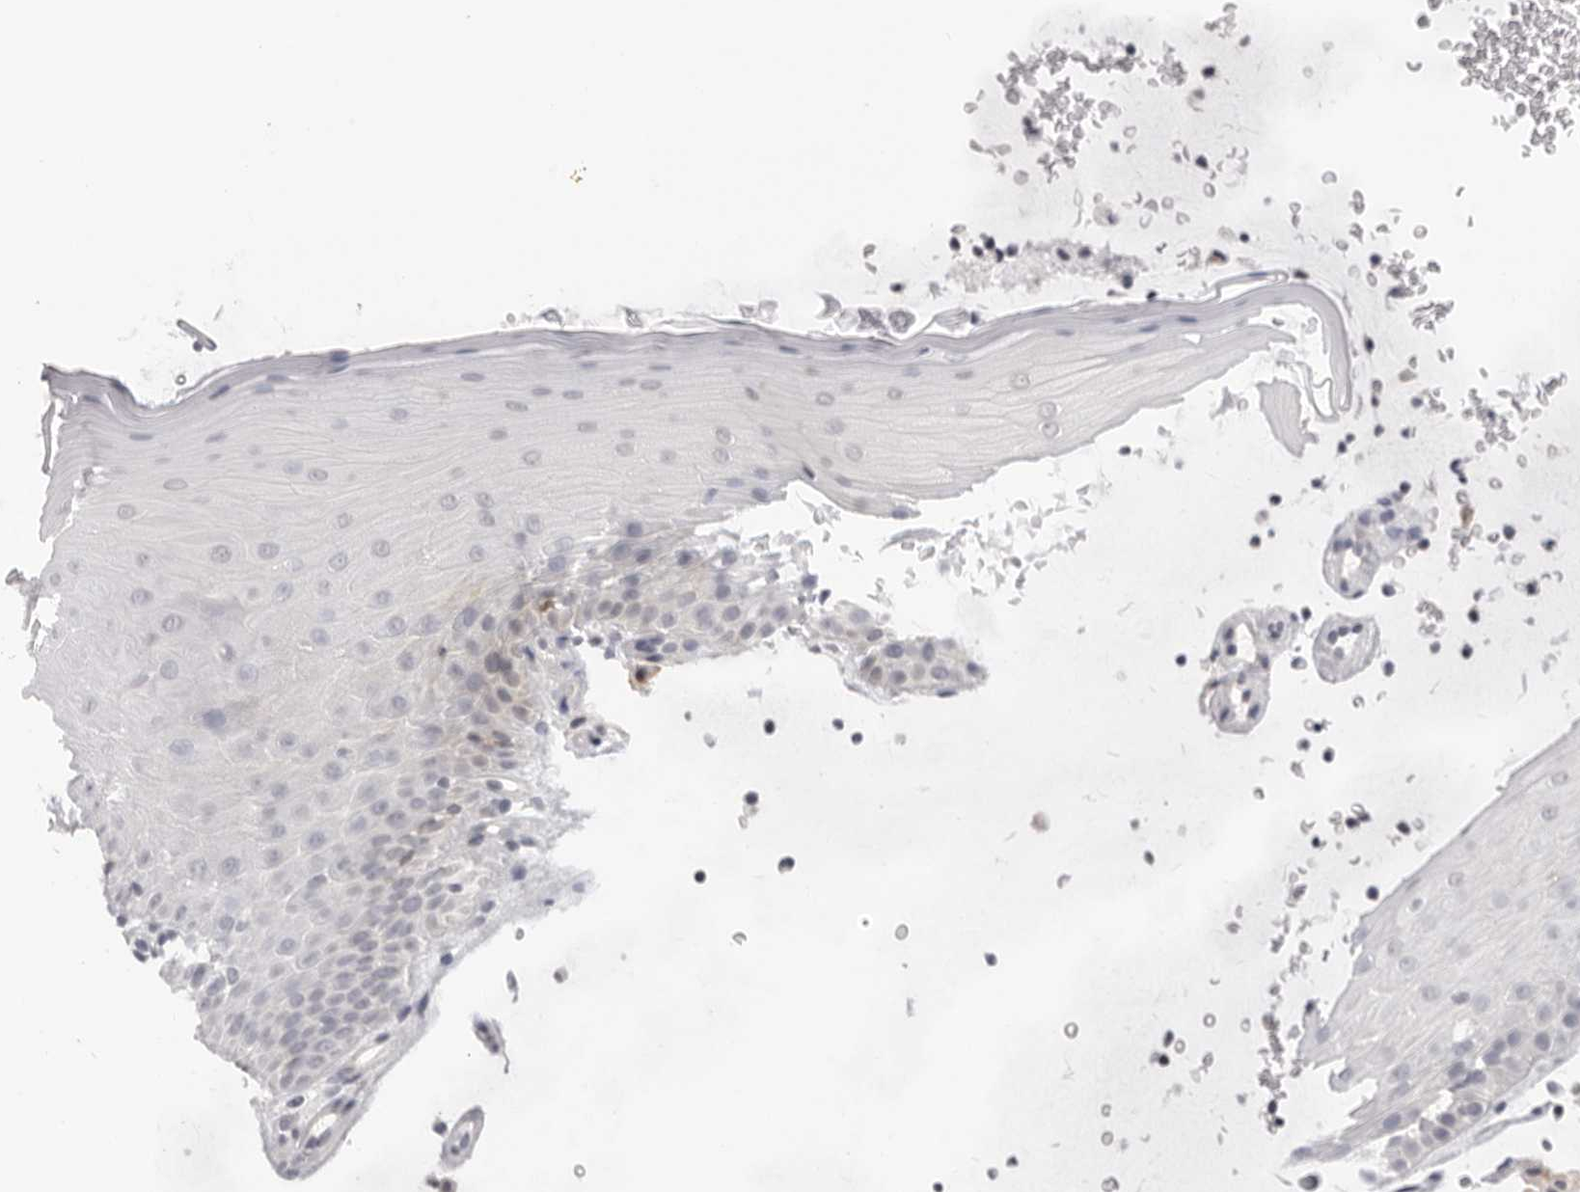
{"staining": {"intensity": "negative", "quantity": "none", "location": "none"}, "tissue": "oral mucosa", "cell_type": "Squamous epithelial cells", "image_type": "normal", "snomed": [{"axis": "morphology", "description": "Normal tissue, NOS"}, {"axis": "topography", "description": "Oral tissue"}], "caption": "The histopathology image shows no significant staining in squamous epithelial cells of oral mucosa.", "gene": "DNALI1", "patient": {"sex": "male", "age": 13}}